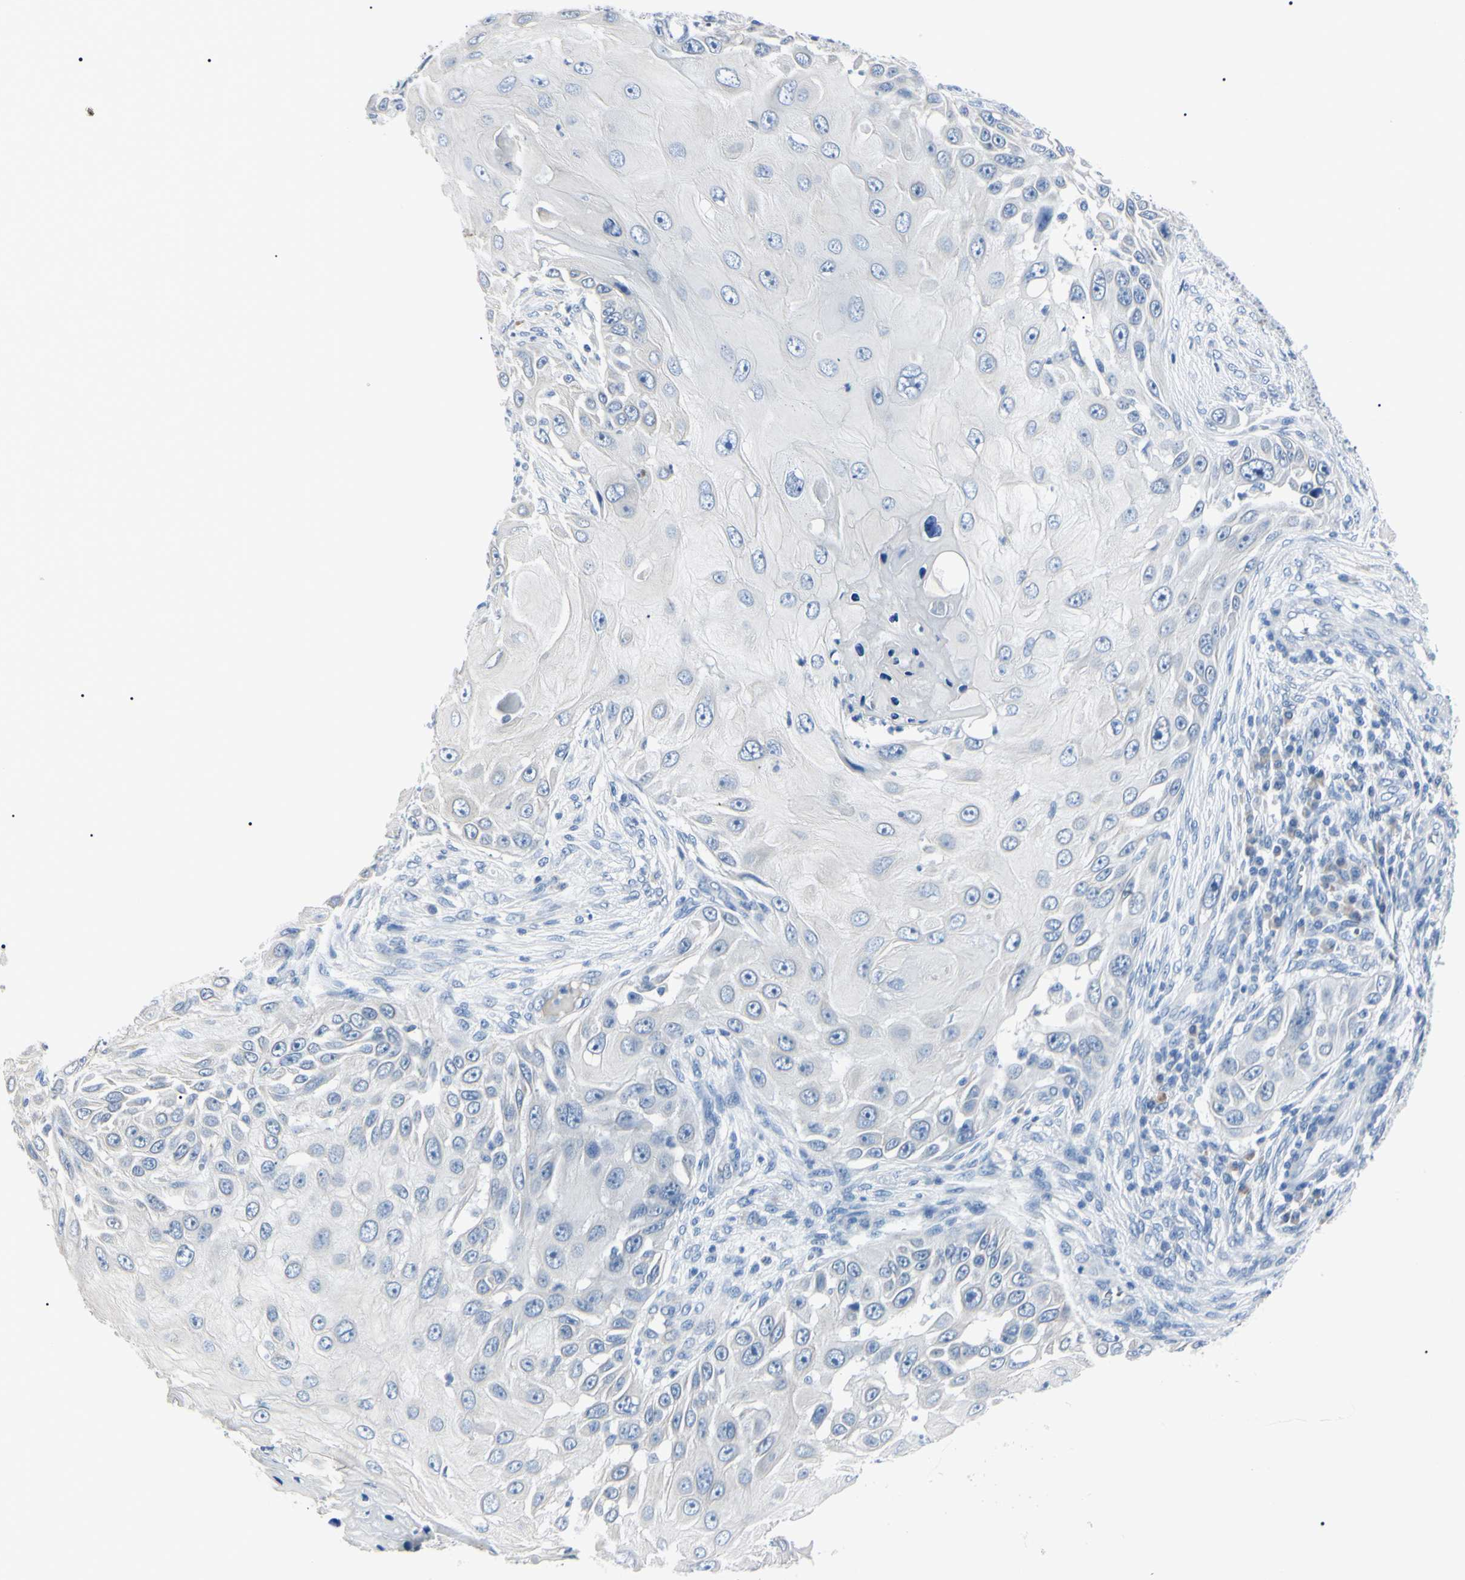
{"staining": {"intensity": "negative", "quantity": "none", "location": "none"}, "tissue": "skin cancer", "cell_type": "Tumor cells", "image_type": "cancer", "snomed": [{"axis": "morphology", "description": "Squamous cell carcinoma, NOS"}, {"axis": "topography", "description": "Skin"}], "caption": "High magnification brightfield microscopy of skin cancer stained with DAB (brown) and counterstained with hematoxylin (blue): tumor cells show no significant expression. (Stains: DAB IHC with hematoxylin counter stain, Microscopy: brightfield microscopy at high magnification).", "gene": "CA2", "patient": {"sex": "female", "age": 44}}